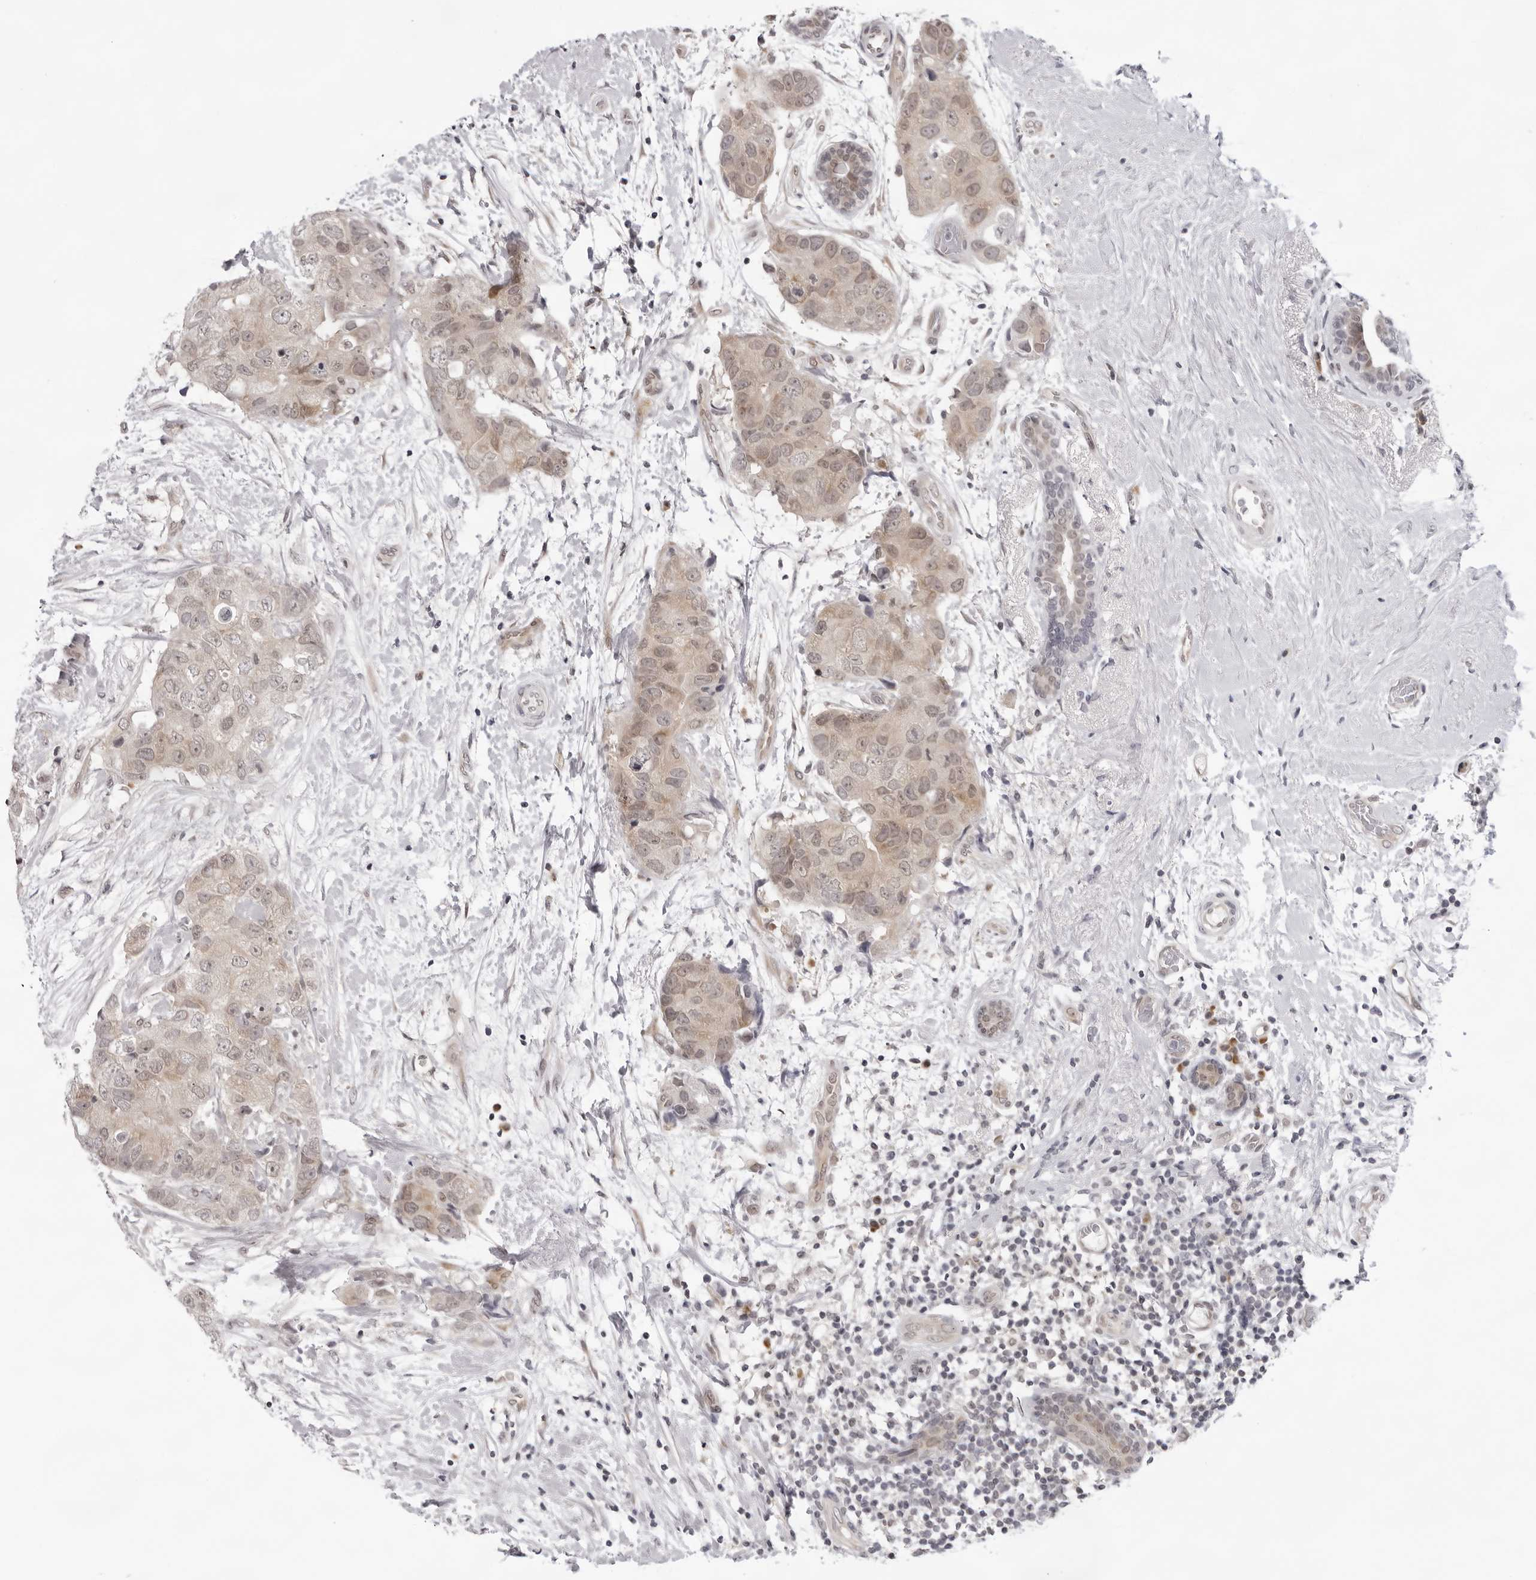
{"staining": {"intensity": "weak", "quantity": "25%-75%", "location": "cytoplasmic/membranous"}, "tissue": "breast cancer", "cell_type": "Tumor cells", "image_type": "cancer", "snomed": [{"axis": "morphology", "description": "Duct carcinoma"}, {"axis": "topography", "description": "Breast"}], "caption": "Breast cancer stained for a protein (brown) displays weak cytoplasmic/membranous positive expression in approximately 25%-75% of tumor cells.", "gene": "CASP7", "patient": {"sex": "female", "age": 62}}